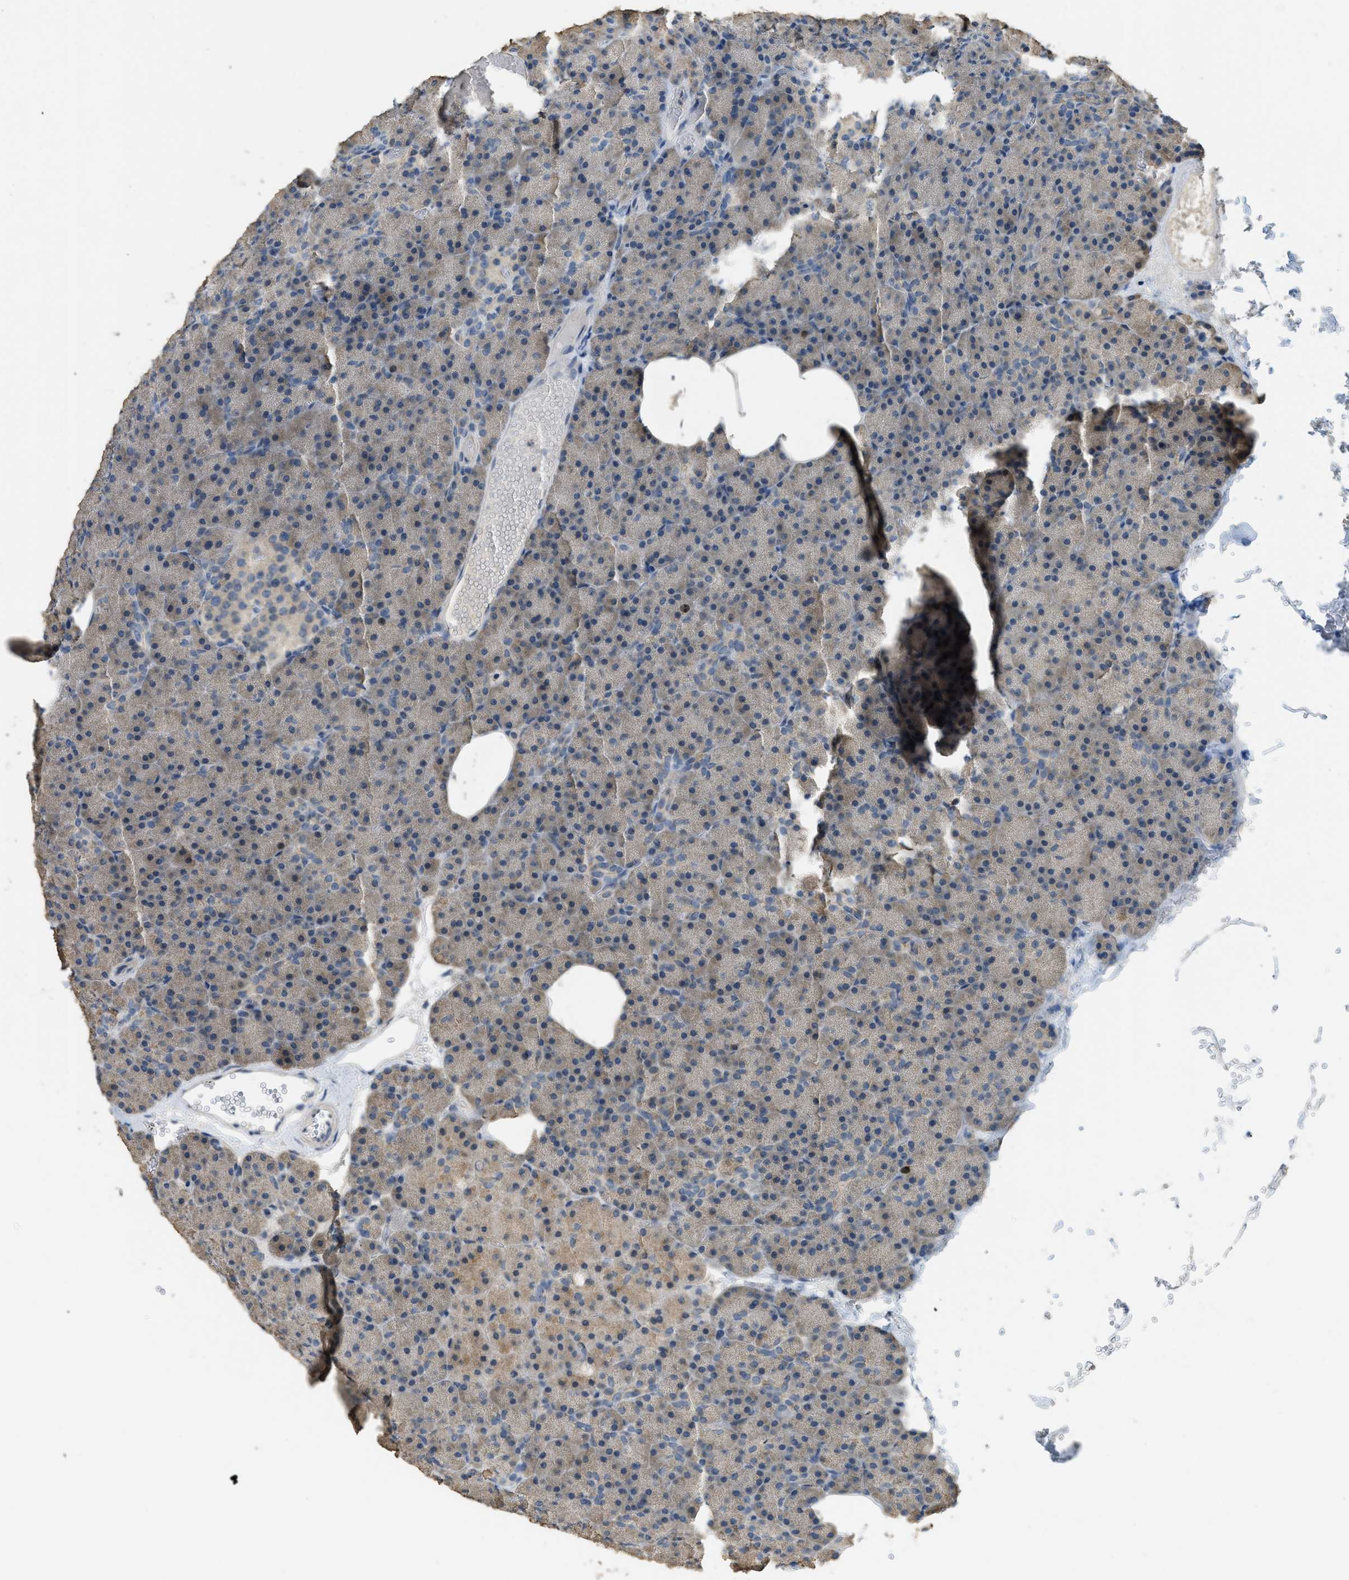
{"staining": {"intensity": "moderate", "quantity": "<25%", "location": "cytoplasmic/membranous"}, "tissue": "pancreas", "cell_type": "Exocrine glandular cells", "image_type": "normal", "snomed": [{"axis": "morphology", "description": "Normal tissue, NOS"}, {"axis": "morphology", "description": "Carcinoid, malignant, NOS"}, {"axis": "topography", "description": "Pancreas"}], "caption": "High-power microscopy captured an immunohistochemistry image of unremarkable pancreas, revealing moderate cytoplasmic/membranous expression in about <25% of exocrine glandular cells. The staining is performed using DAB brown chromogen to label protein expression. The nuclei are counter-stained blue using hematoxylin.", "gene": "MIS18A", "patient": {"sex": "female", "age": 35}}